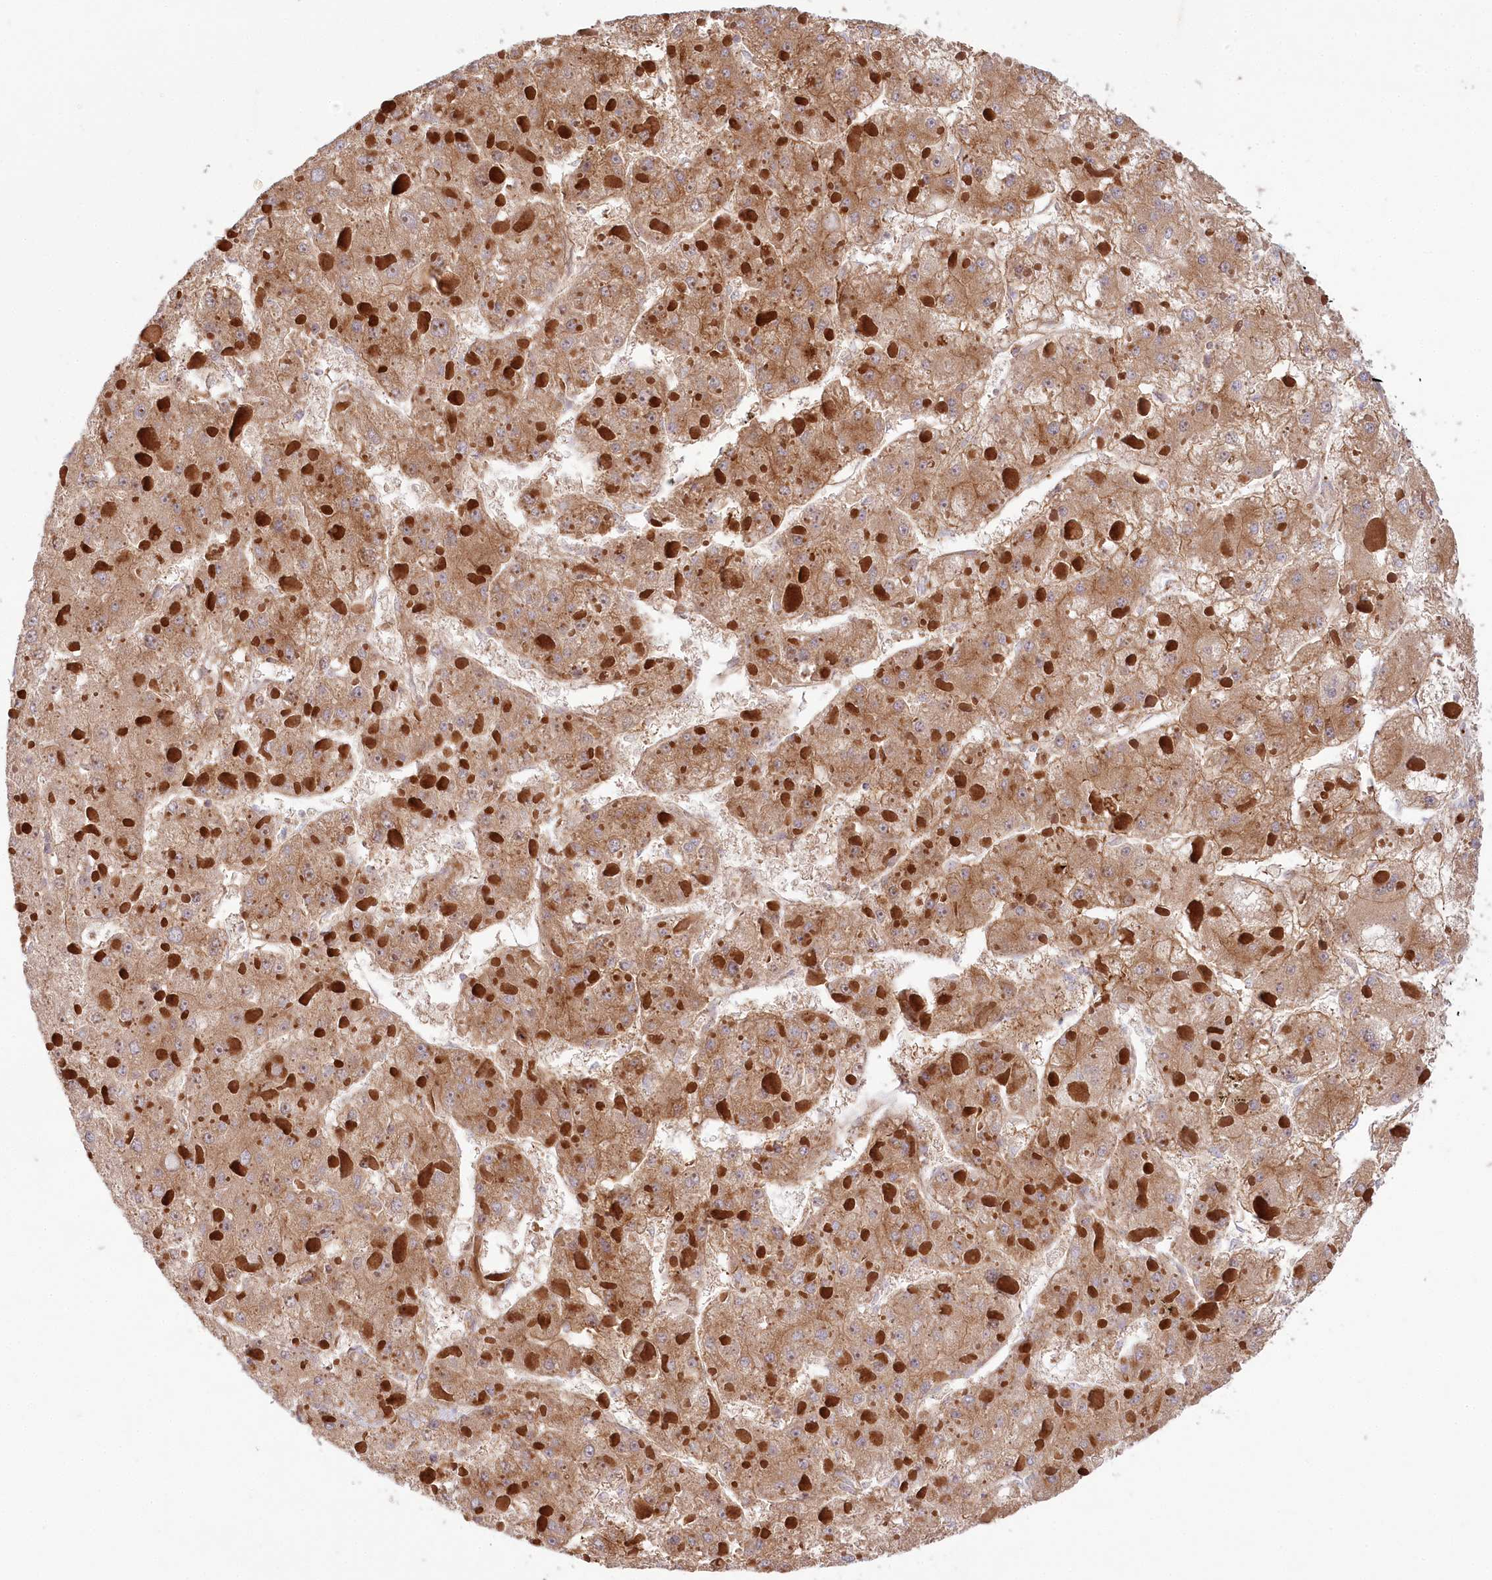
{"staining": {"intensity": "moderate", "quantity": ">75%", "location": "cytoplasmic/membranous"}, "tissue": "liver cancer", "cell_type": "Tumor cells", "image_type": "cancer", "snomed": [{"axis": "morphology", "description": "Carcinoma, Hepatocellular, NOS"}, {"axis": "topography", "description": "Liver"}], "caption": "Moderate cytoplasmic/membranous expression for a protein is seen in approximately >75% of tumor cells of liver cancer (hepatocellular carcinoma) using immunohistochemistry (IHC).", "gene": "COMMD3", "patient": {"sex": "female", "age": 73}}